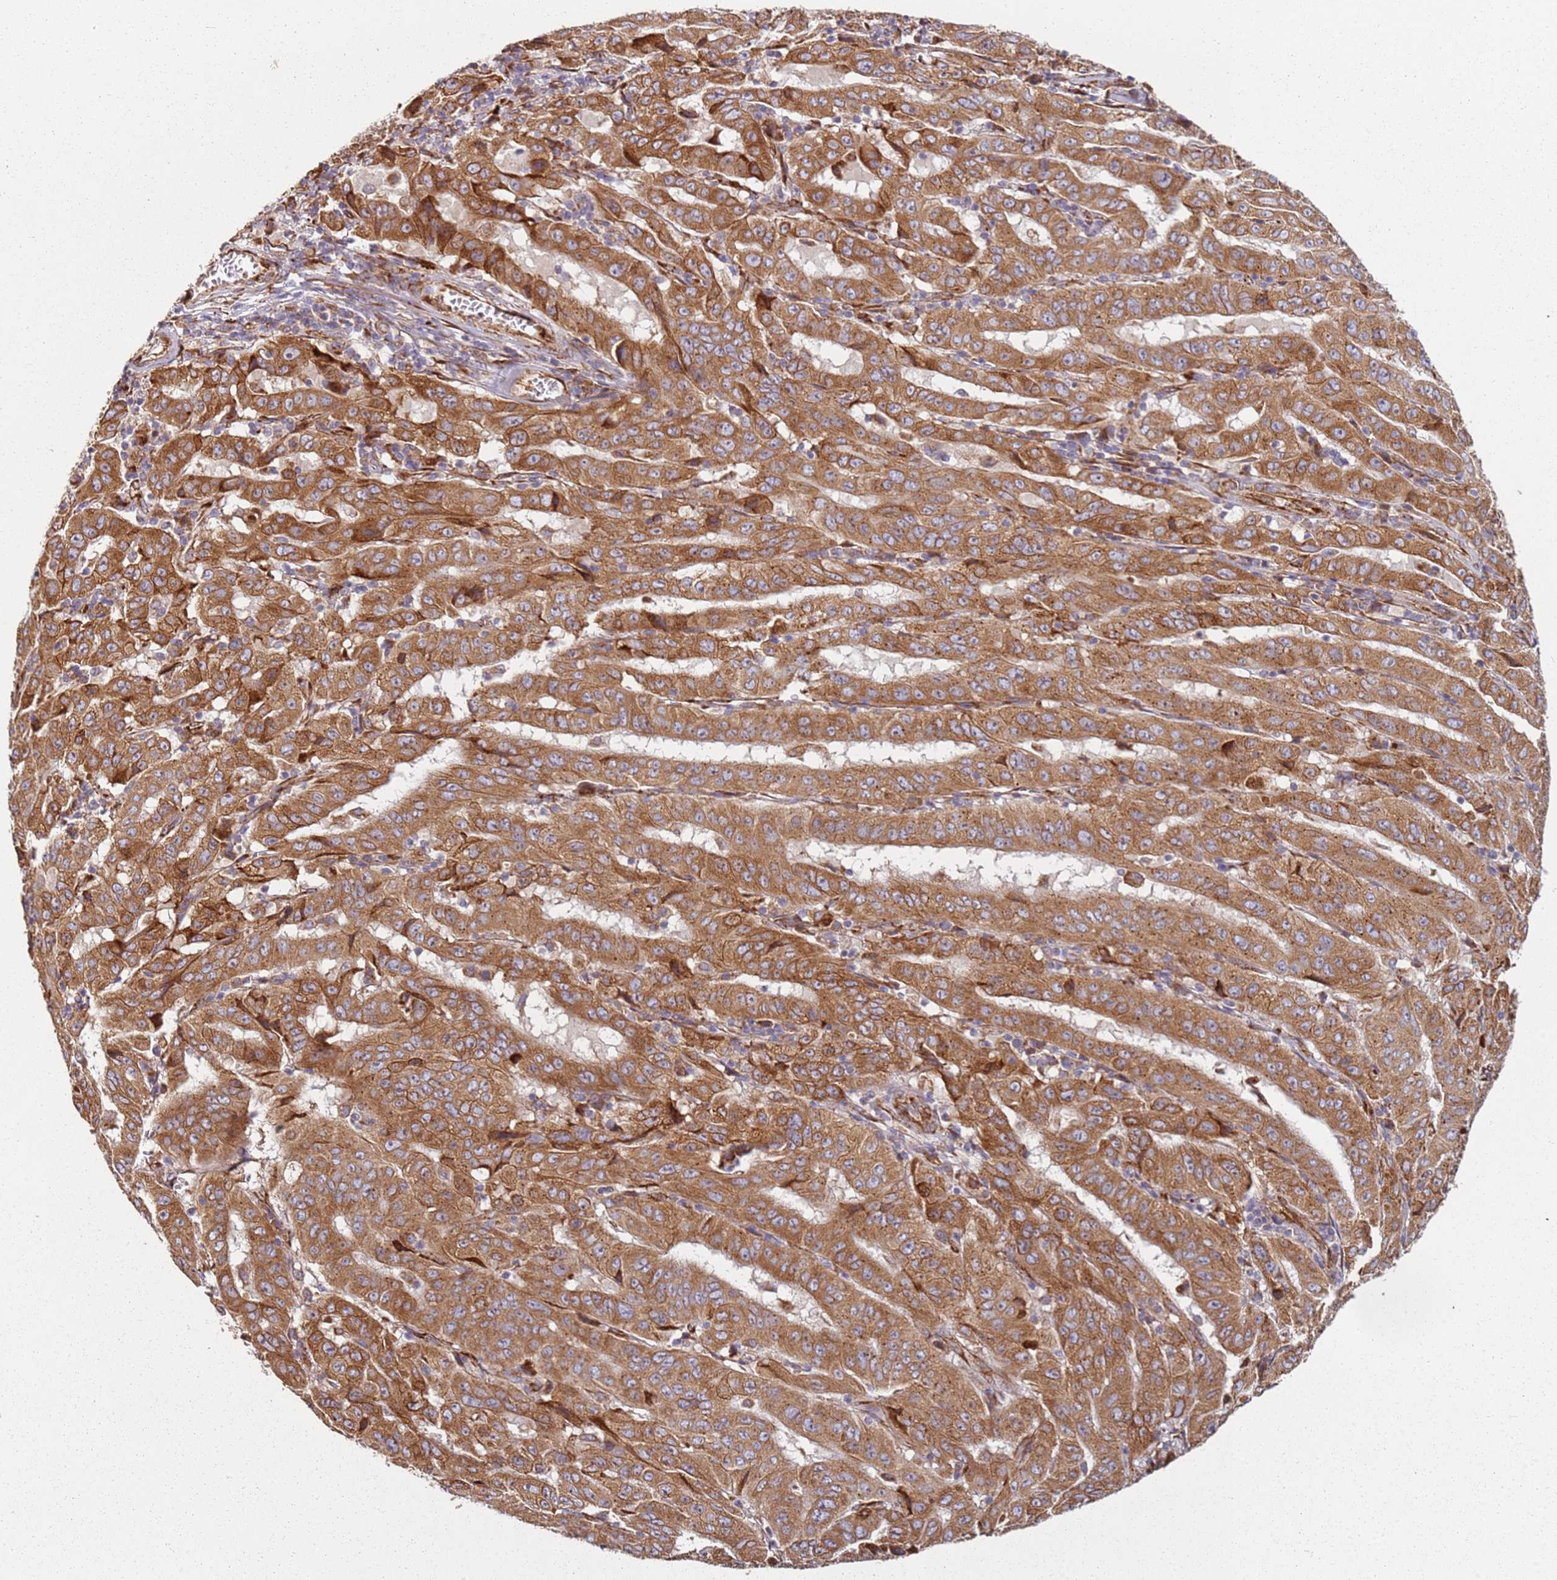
{"staining": {"intensity": "strong", "quantity": ">75%", "location": "cytoplasmic/membranous"}, "tissue": "pancreatic cancer", "cell_type": "Tumor cells", "image_type": "cancer", "snomed": [{"axis": "morphology", "description": "Adenocarcinoma, NOS"}, {"axis": "topography", "description": "Pancreas"}], "caption": "Protein expression analysis of human adenocarcinoma (pancreatic) reveals strong cytoplasmic/membranous staining in about >75% of tumor cells. The staining was performed using DAB to visualize the protein expression in brown, while the nuclei were stained in blue with hematoxylin (Magnification: 20x).", "gene": "ARFRP1", "patient": {"sex": "male", "age": 63}}